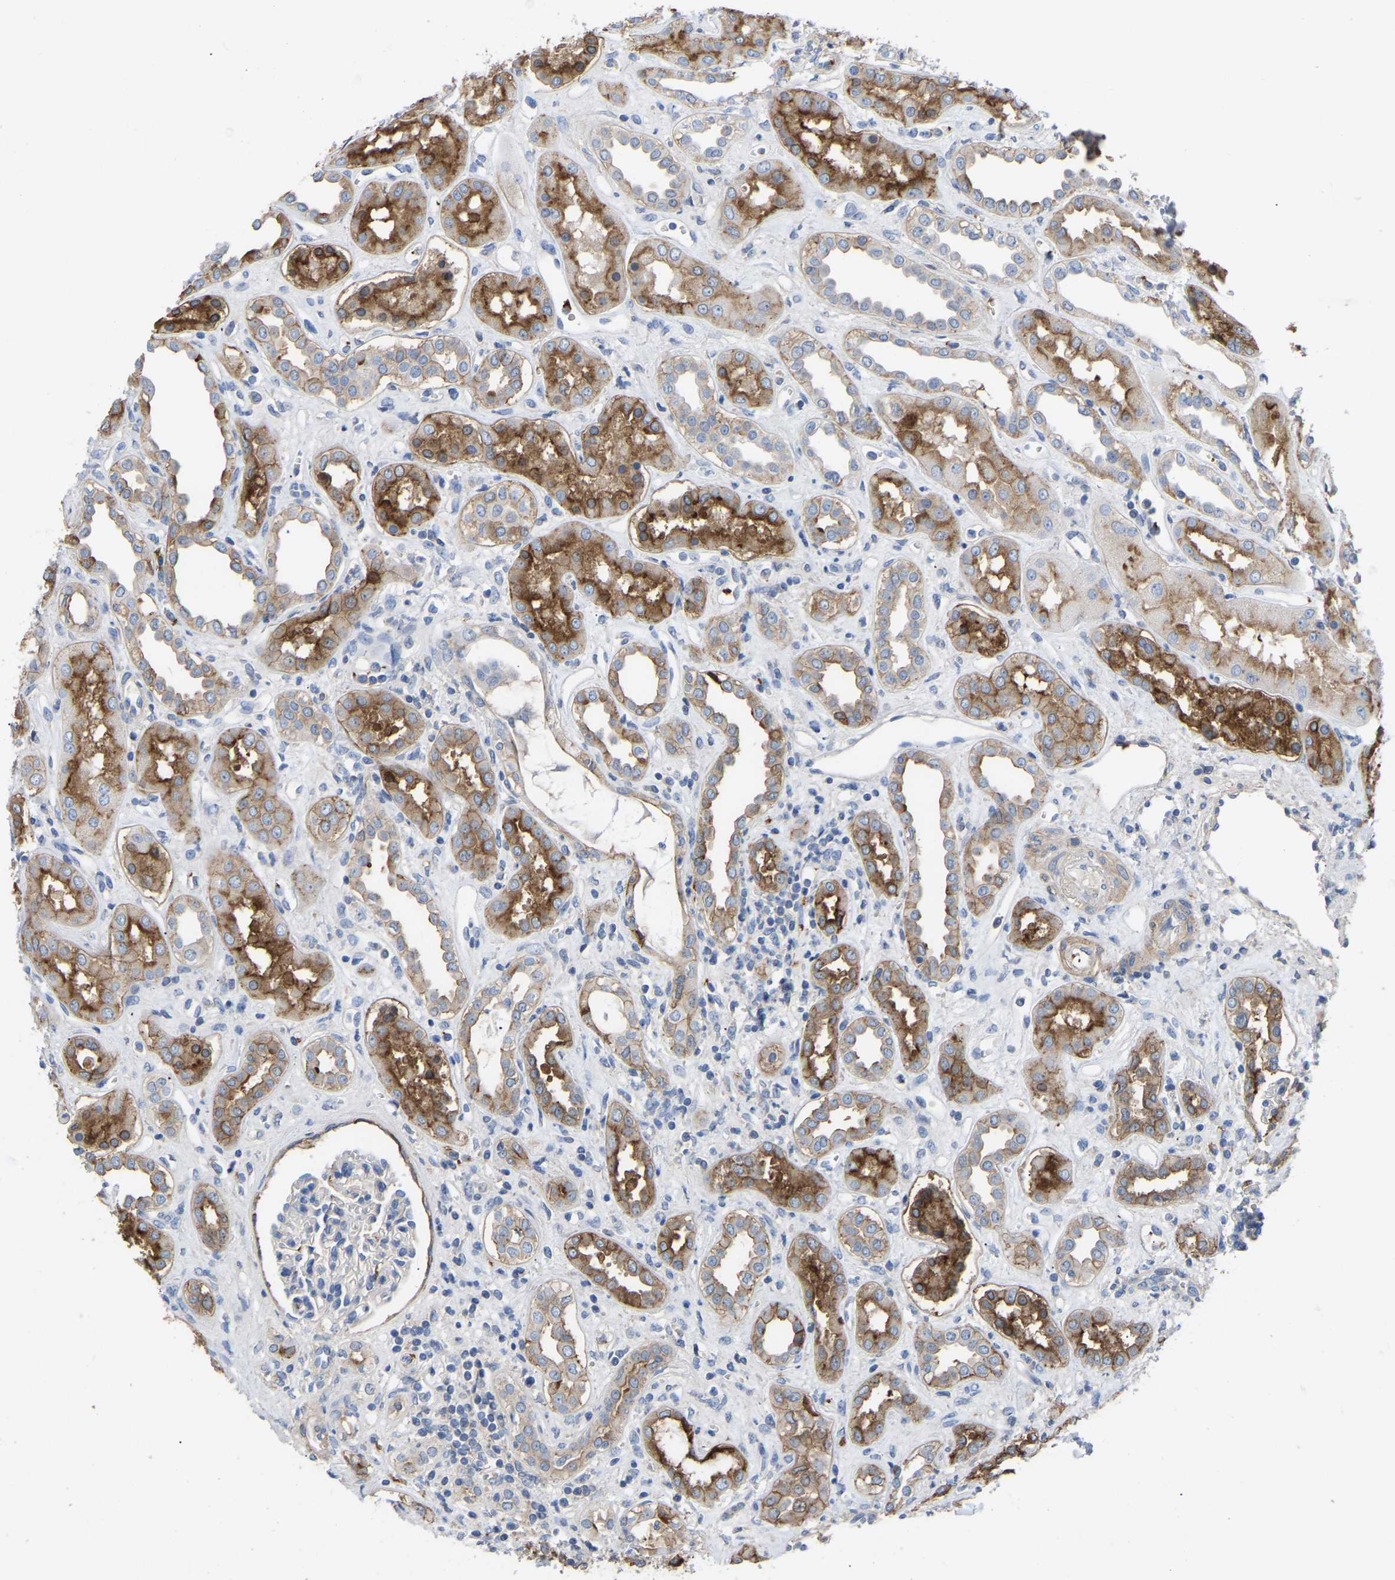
{"staining": {"intensity": "negative", "quantity": "none", "location": "none"}, "tissue": "kidney", "cell_type": "Cells in glomeruli", "image_type": "normal", "snomed": [{"axis": "morphology", "description": "Normal tissue, NOS"}, {"axis": "topography", "description": "Kidney"}], "caption": "DAB (3,3'-diaminobenzidine) immunohistochemical staining of unremarkable human kidney displays no significant positivity in cells in glomeruli.", "gene": "ZNF449", "patient": {"sex": "male", "age": 59}}